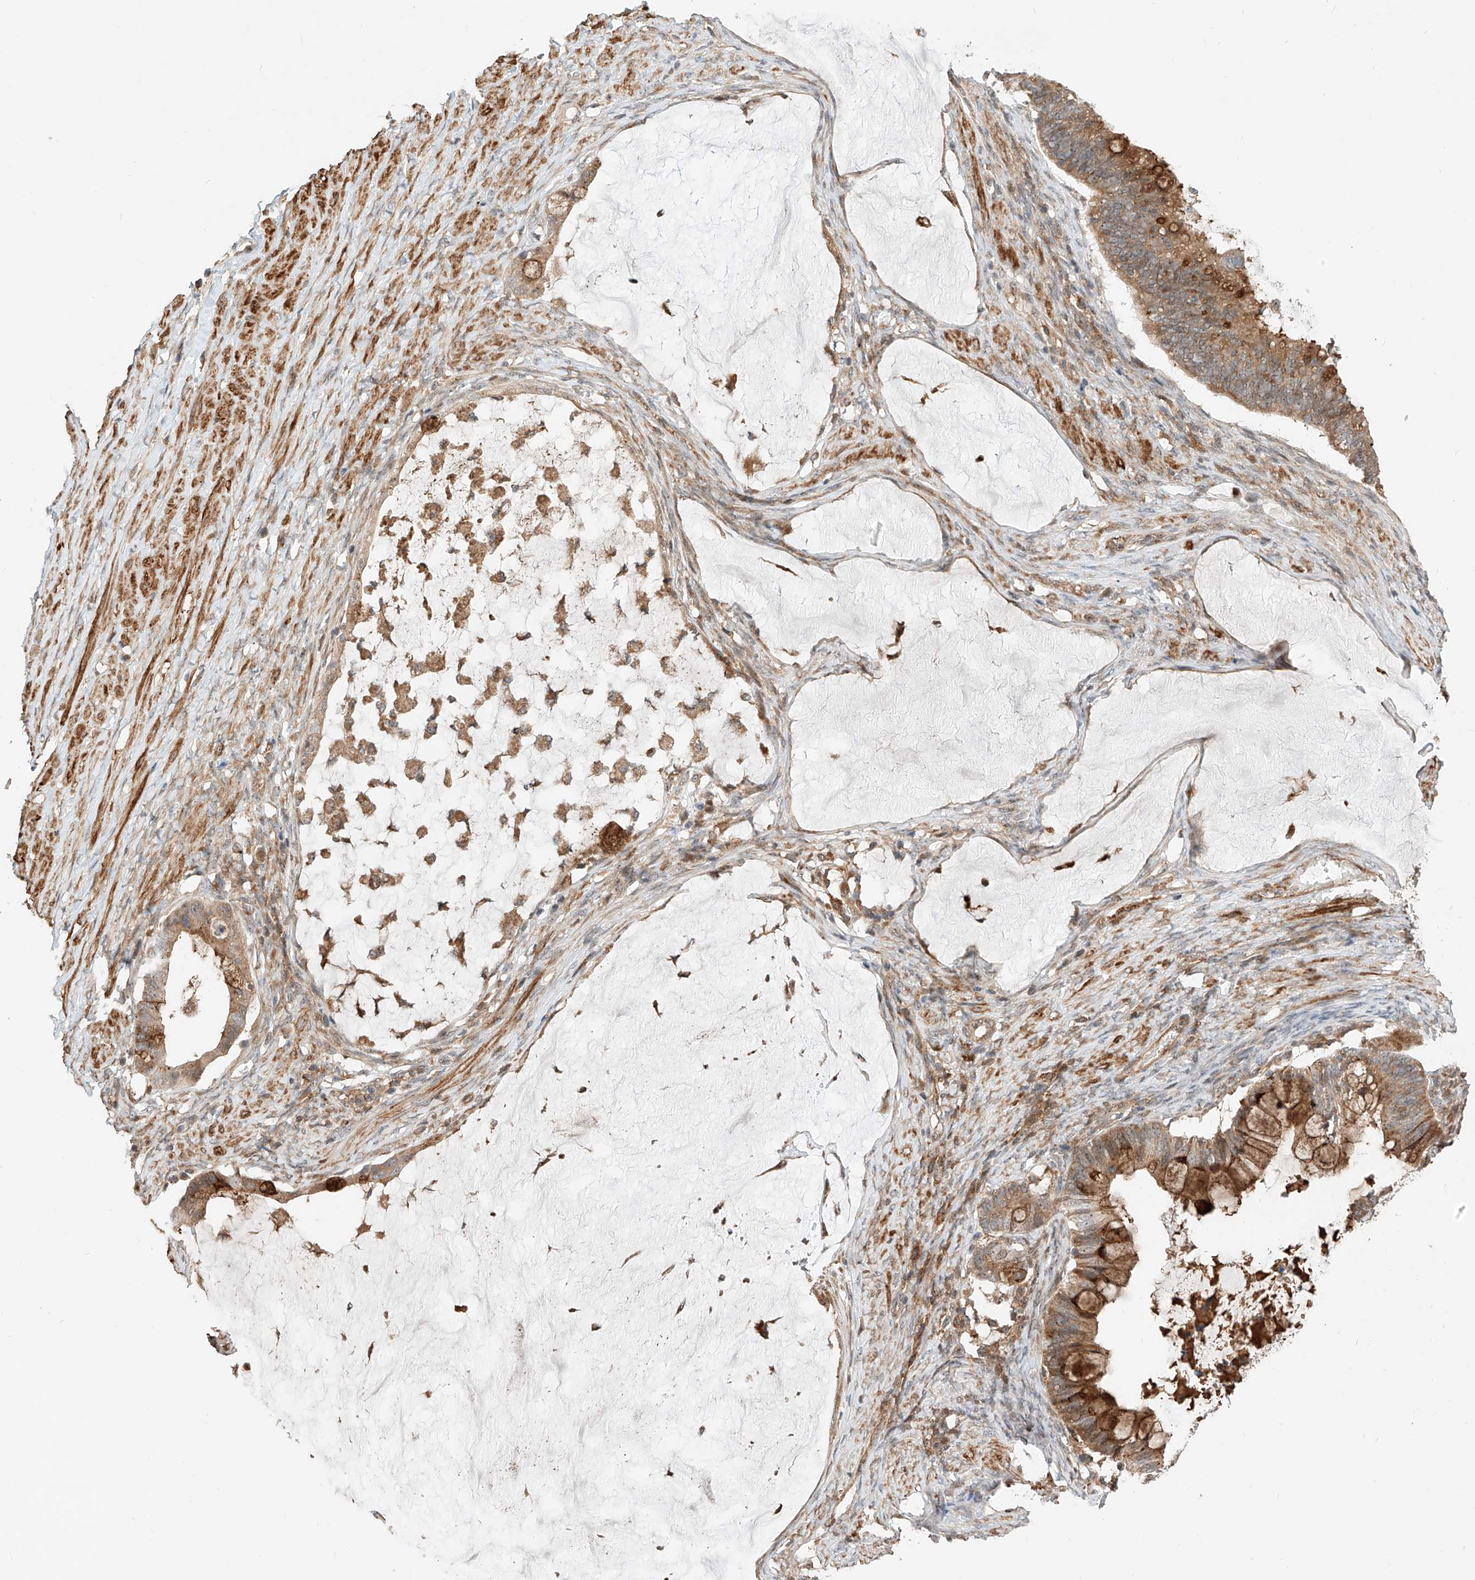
{"staining": {"intensity": "moderate", "quantity": ">75%", "location": "cytoplasmic/membranous"}, "tissue": "ovarian cancer", "cell_type": "Tumor cells", "image_type": "cancer", "snomed": [{"axis": "morphology", "description": "Cystadenocarcinoma, mucinous, NOS"}, {"axis": "topography", "description": "Ovary"}], "caption": "Mucinous cystadenocarcinoma (ovarian) stained with IHC displays moderate cytoplasmic/membranous staining in approximately >75% of tumor cells. The staining was performed using DAB (3,3'-diaminobenzidine), with brown indicating positive protein expression. Nuclei are stained blue with hematoxylin.", "gene": "CPAMD8", "patient": {"sex": "female", "age": 61}}